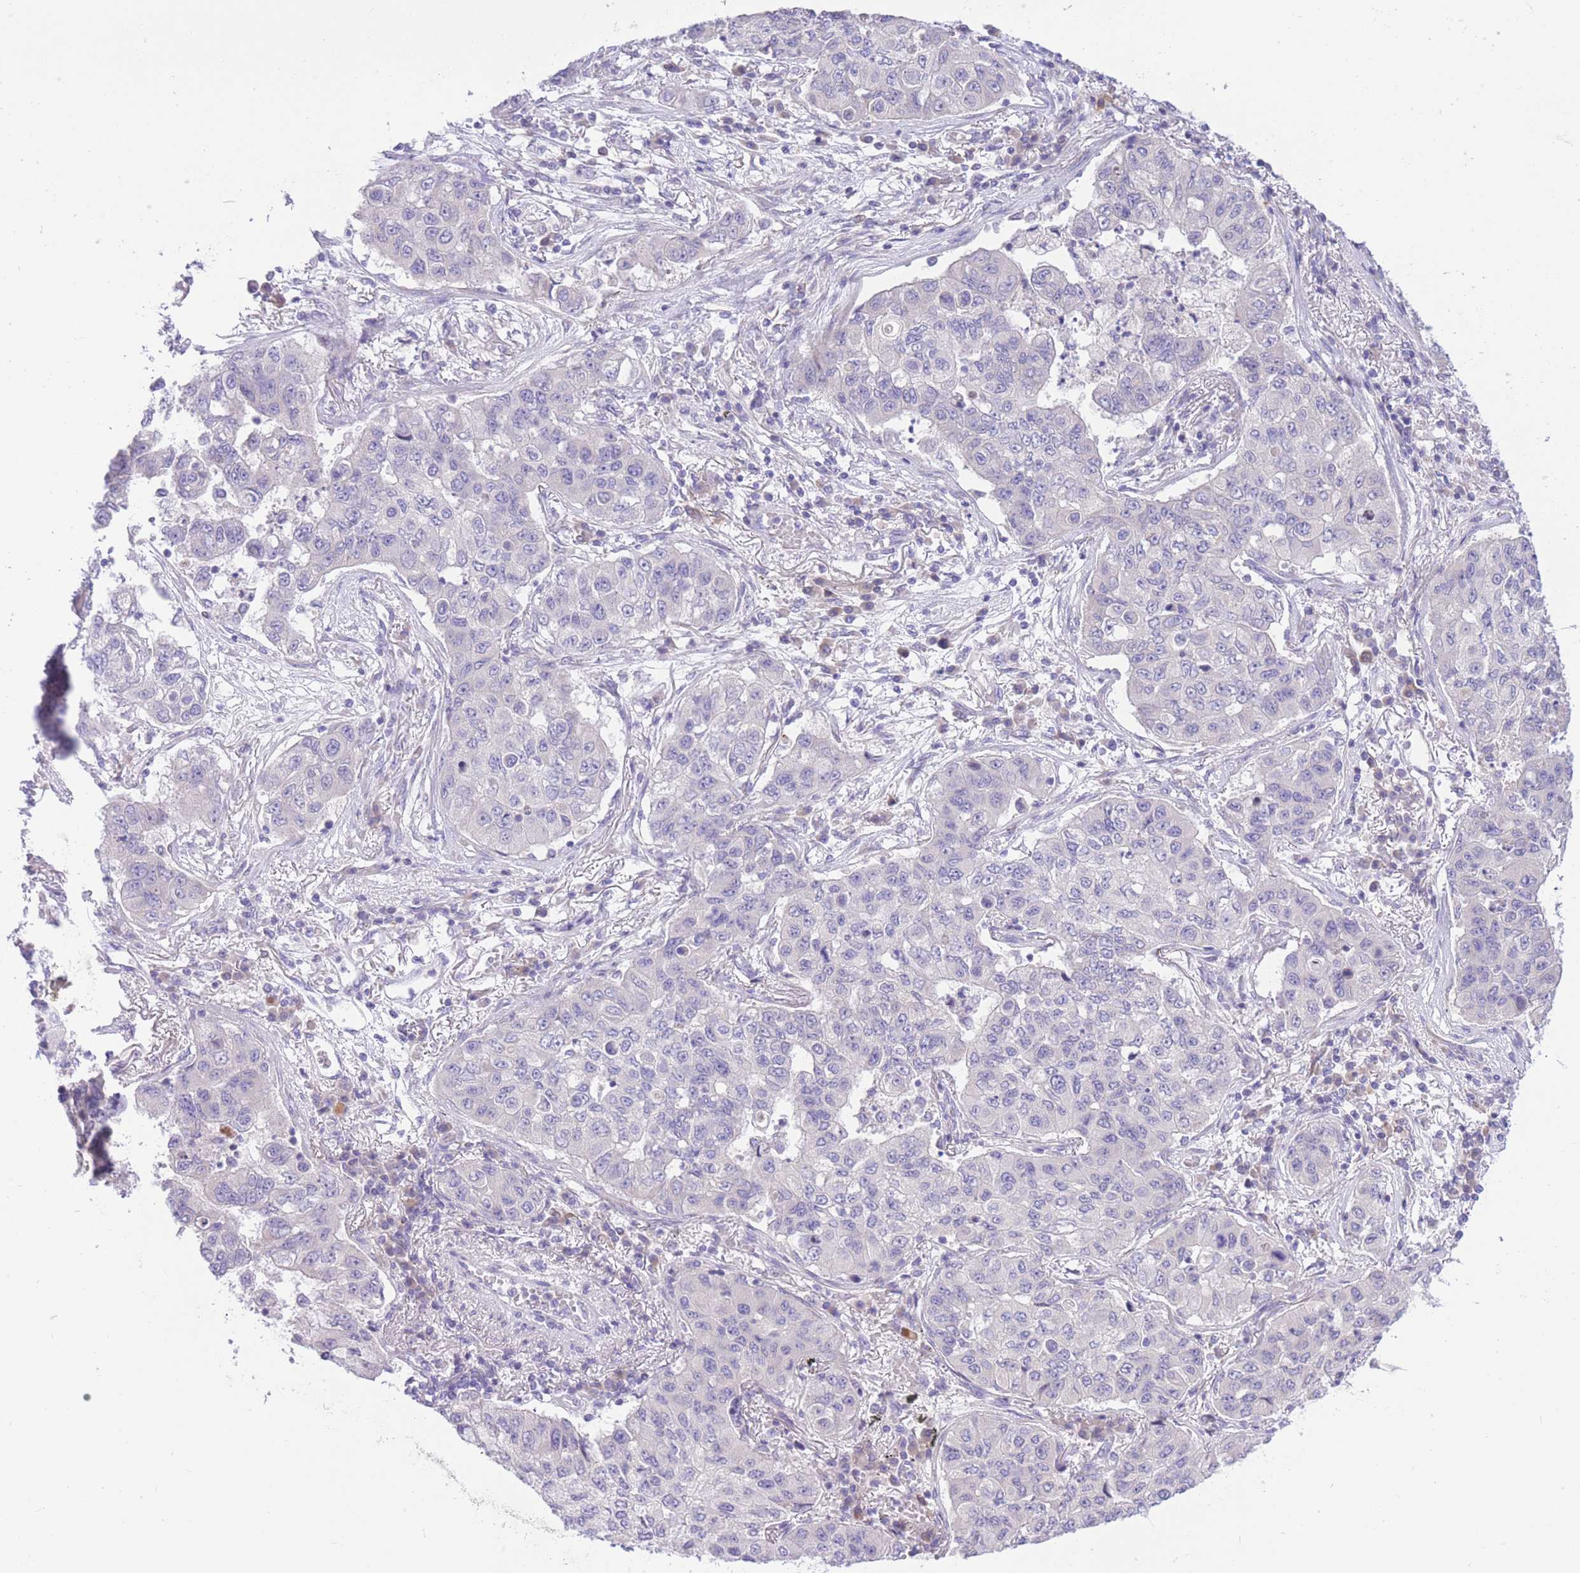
{"staining": {"intensity": "negative", "quantity": "none", "location": "none"}, "tissue": "lung cancer", "cell_type": "Tumor cells", "image_type": "cancer", "snomed": [{"axis": "morphology", "description": "Squamous cell carcinoma, NOS"}, {"axis": "topography", "description": "Lung"}], "caption": "An IHC micrograph of lung cancer is shown. There is no staining in tumor cells of lung cancer.", "gene": "RPL39L", "patient": {"sex": "male", "age": 74}}